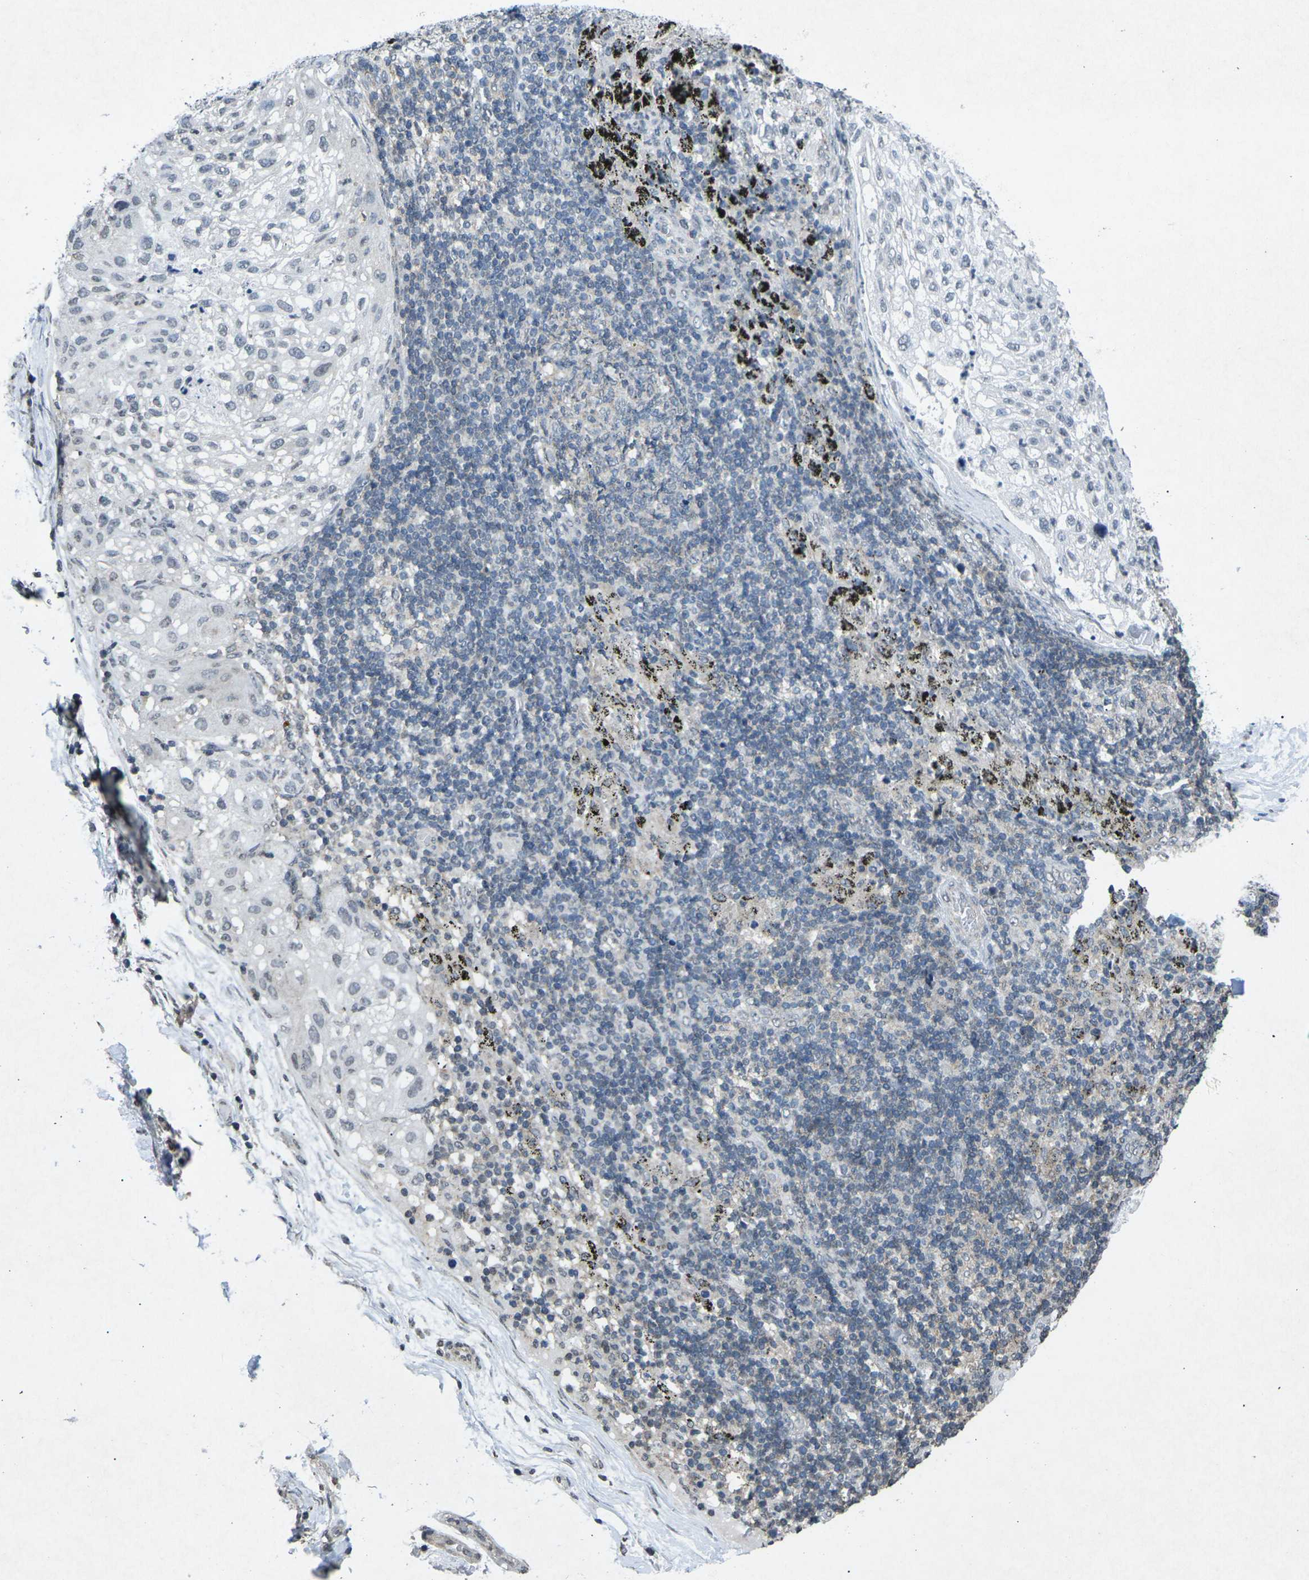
{"staining": {"intensity": "negative", "quantity": "none", "location": "none"}, "tissue": "lung cancer", "cell_type": "Tumor cells", "image_type": "cancer", "snomed": [{"axis": "morphology", "description": "Inflammation, NOS"}, {"axis": "morphology", "description": "Squamous cell carcinoma, NOS"}, {"axis": "topography", "description": "Lymph node"}, {"axis": "topography", "description": "Soft tissue"}, {"axis": "topography", "description": "Lung"}], "caption": "Immunohistochemical staining of lung cancer displays no significant positivity in tumor cells.", "gene": "TFR2", "patient": {"sex": "male", "age": 66}}